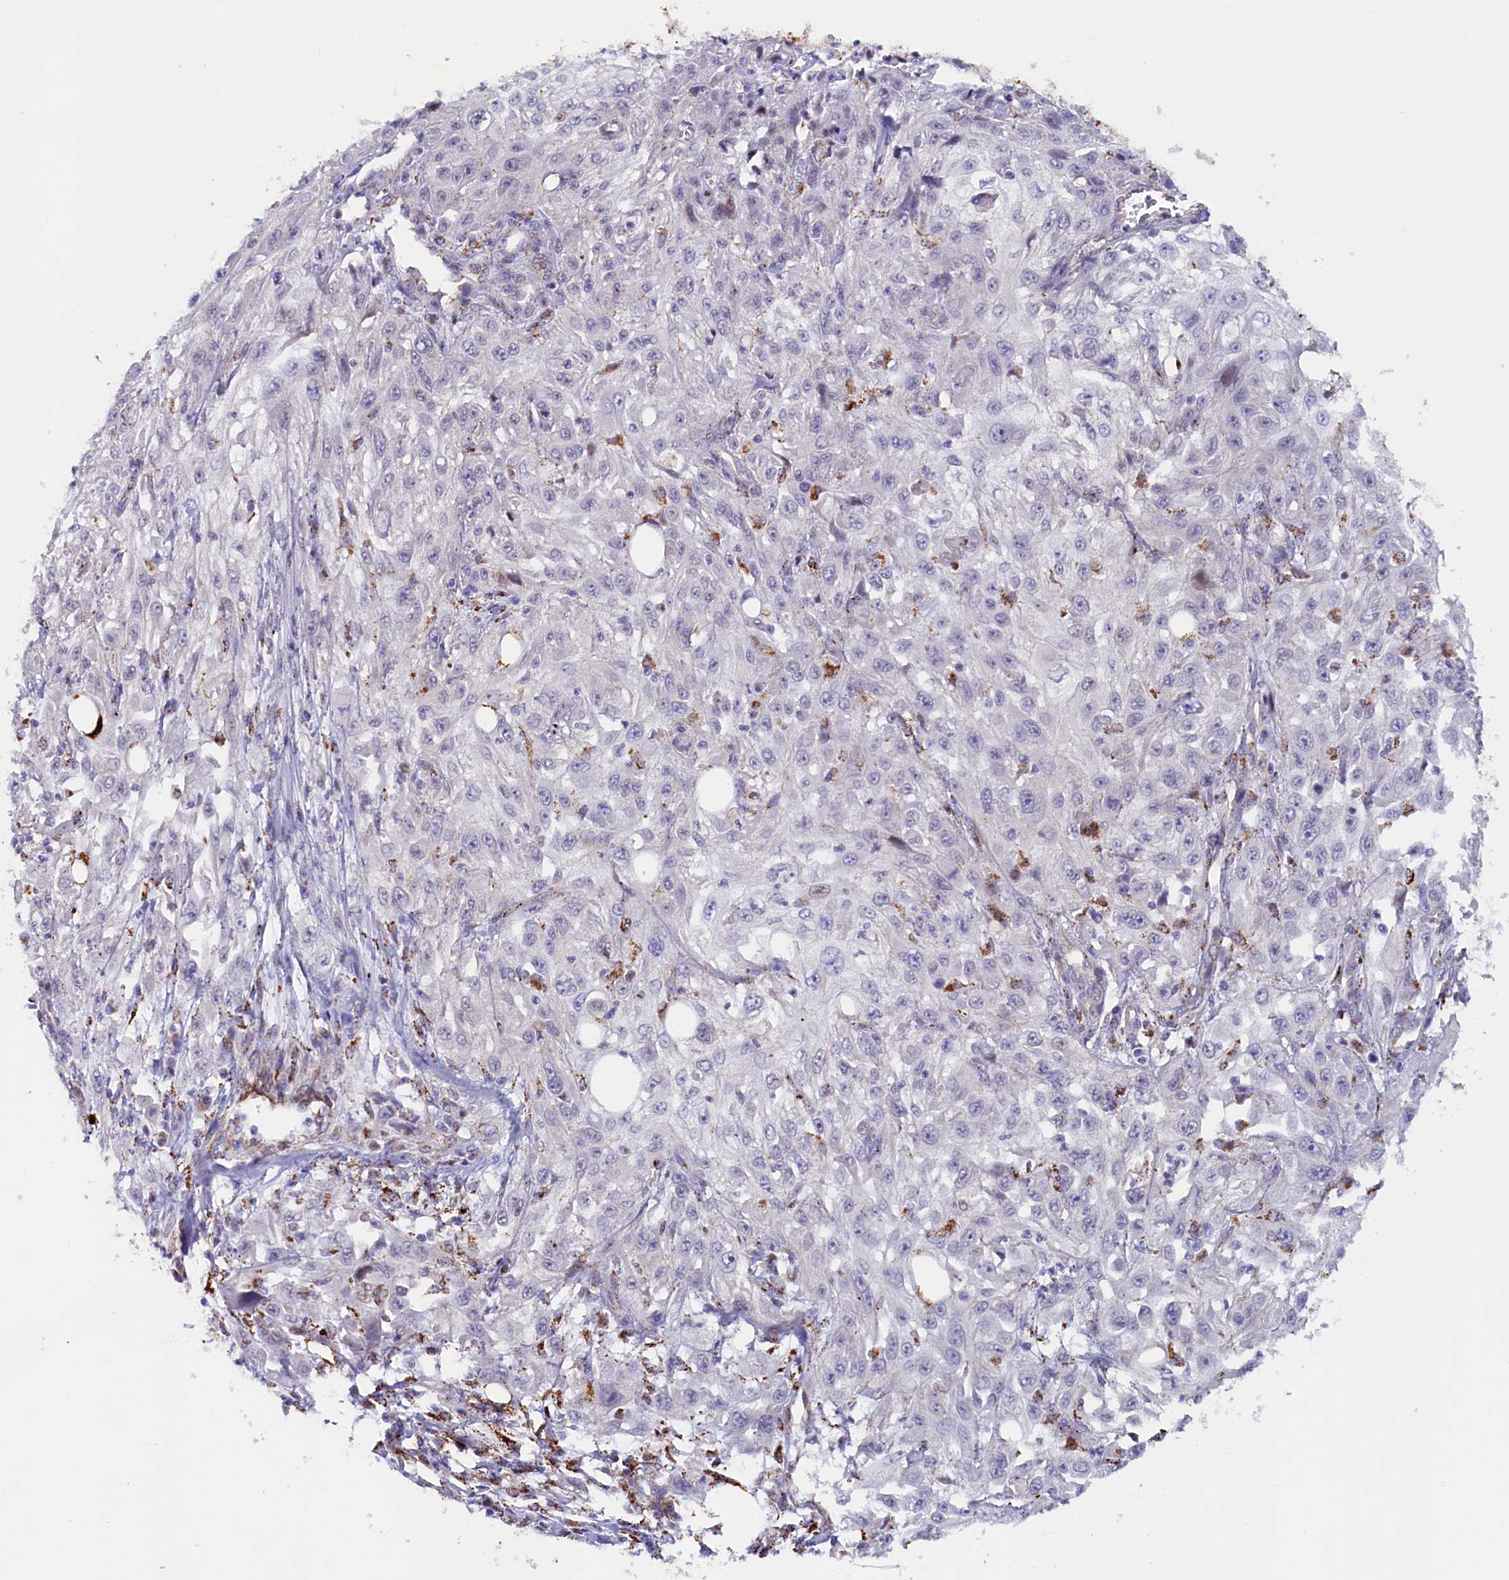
{"staining": {"intensity": "negative", "quantity": "none", "location": "none"}, "tissue": "skin cancer", "cell_type": "Tumor cells", "image_type": "cancer", "snomed": [{"axis": "morphology", "description": "Squamous cell carcinoma, NOS"}, {"axis": "topography", "description": "Skin"}], "caption": "Immunohistochemistry (IHC) of human skin cancer shows no positivity in tumor cells.", "gene": "AKTIP", "patient": {"sex": "male", "age": 75}}